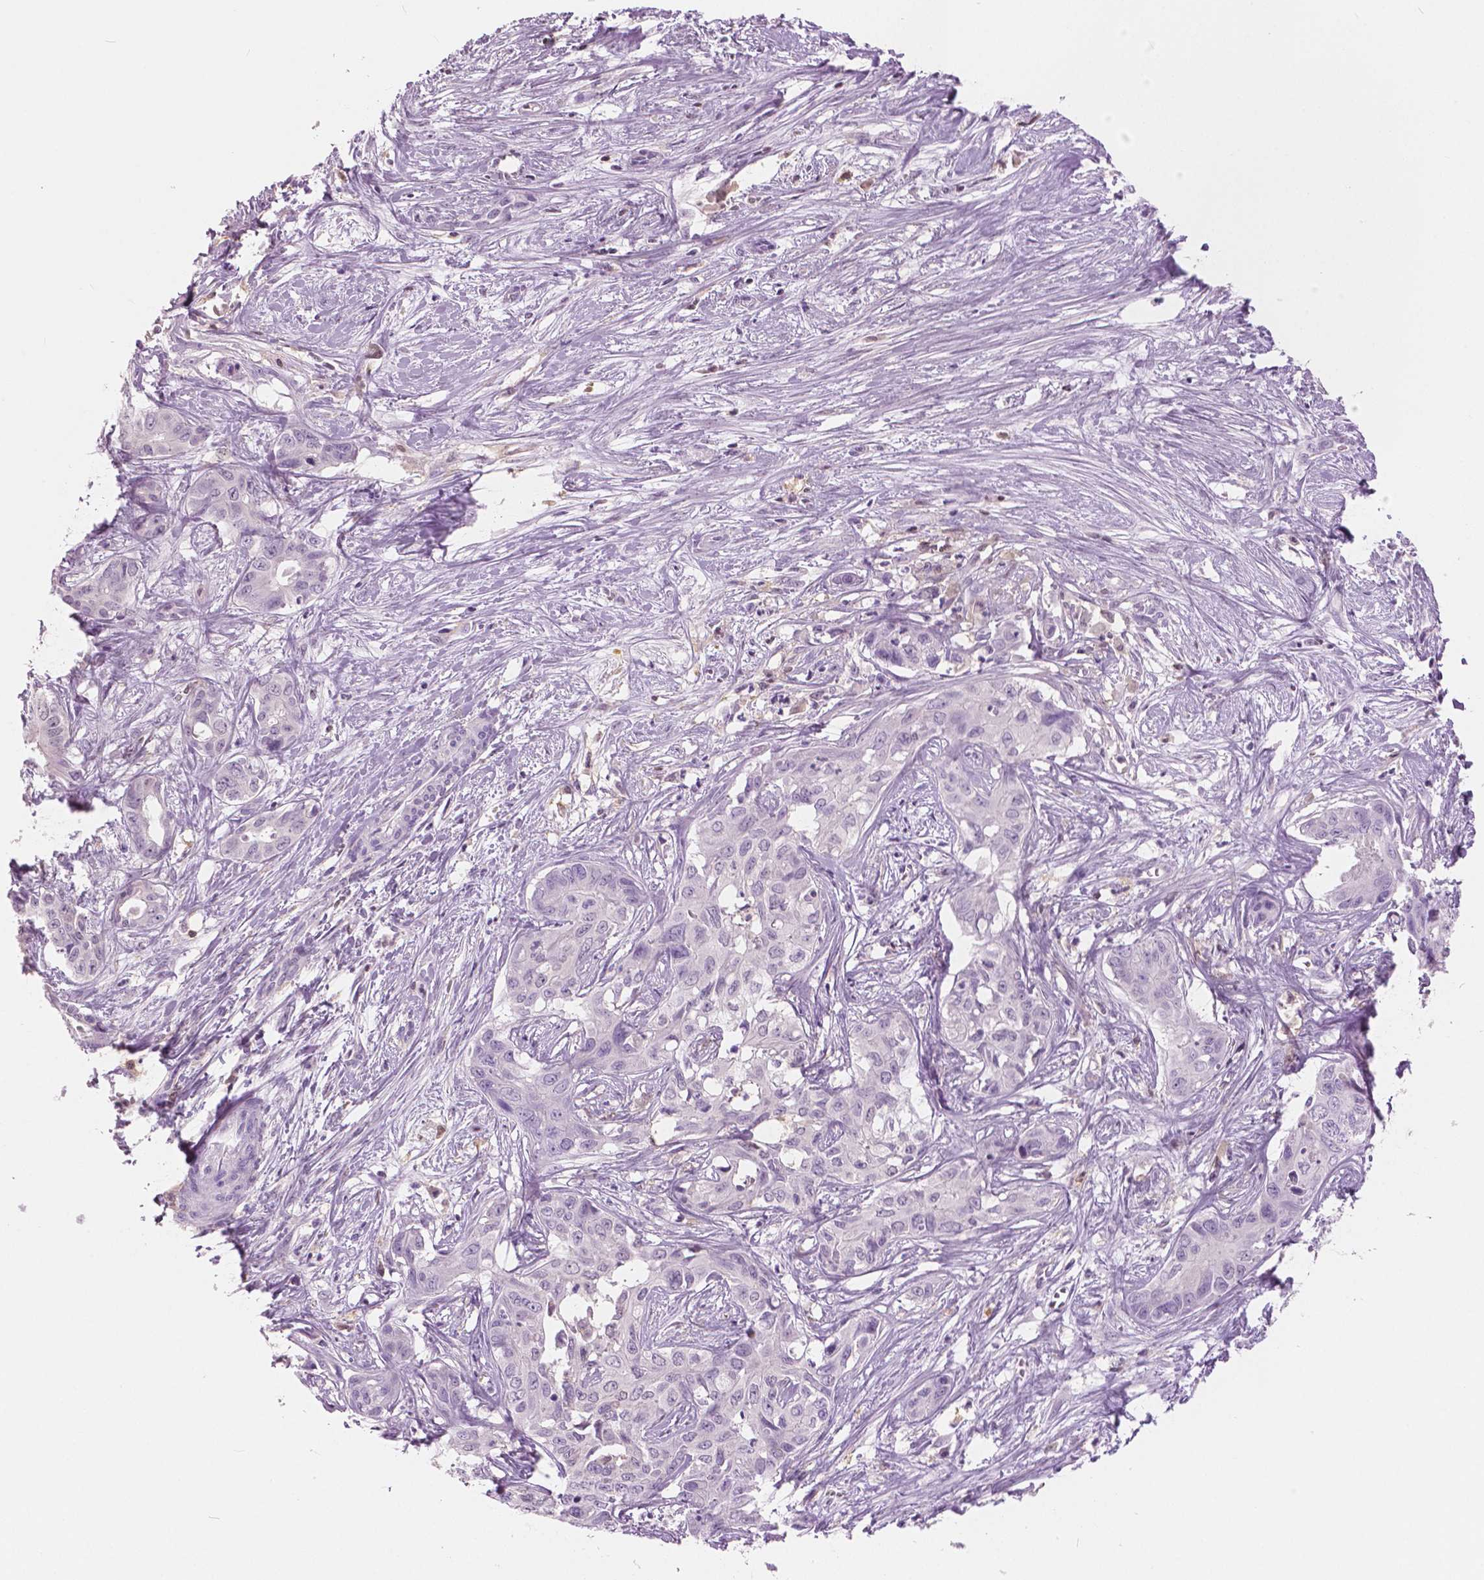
{"staining": {"intensity": "negative", "quantity": "none", "location": "none"}, "tissue": "liver cancer", "cell_type": "Tumor cells", "image_type": "cancer", "snomed": [{"axis": "morphology", "description": "Cholangiocarcinoma"}, {"axis": "topography", "description": "Liver"}], "caption": "Histopathology image shows no significant protein expression in tumor cells of liver cancer. (DAB IHC, high magnification).", "gene": "GALM", "patient": {"sex": "female", "age": 65}}